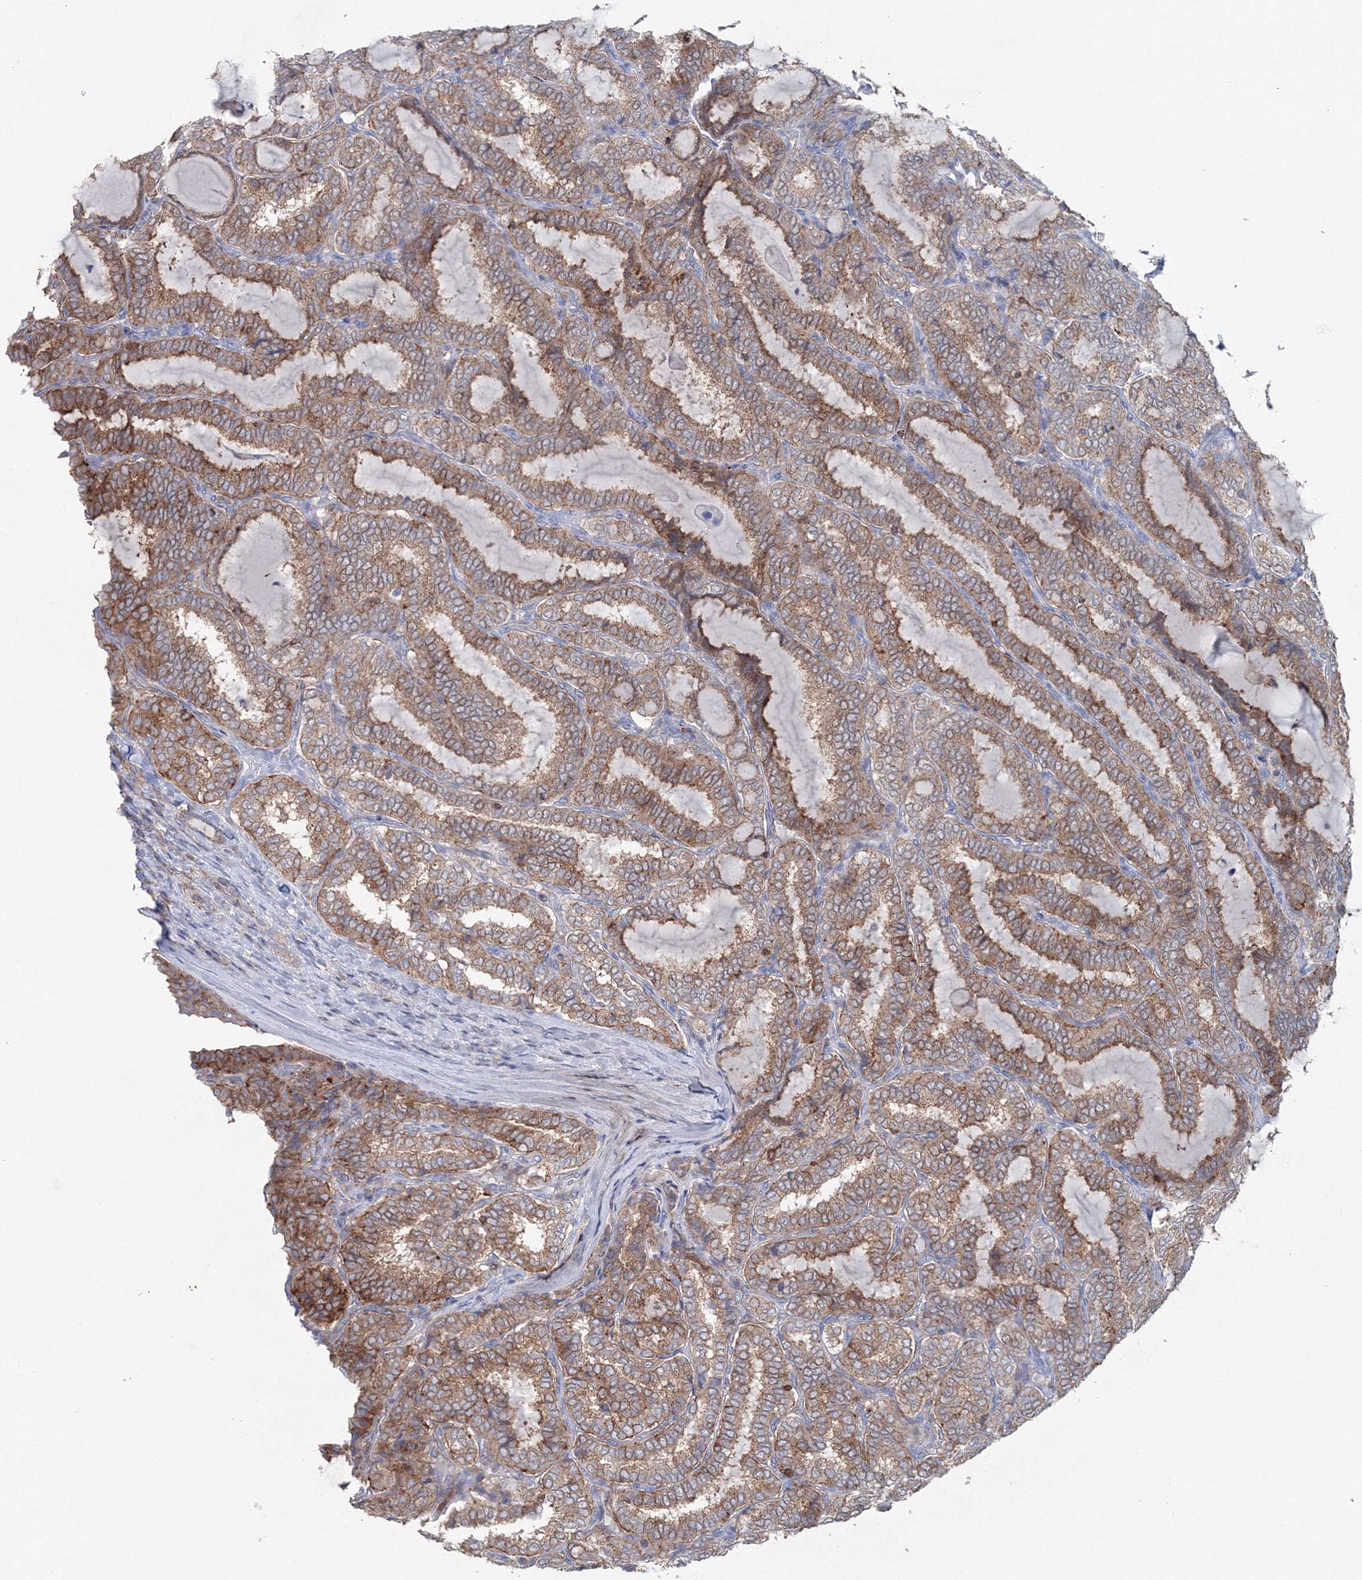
{"staining": {"intensity": "moderate", "quantity": ">75%", "location": "cytoplasmic/membranous"}, "tissue": "thyroid cancer", "cell_type": "Tumor cells", "image_type": "cancer", "snomed": [{"axis": "morphology", "description": "Normal tissue, NOS"}, {"axis": "morphology", "description": "Papillary adenocarcinoma, NOS"}, {"axis": "topography", "description": "Thyroid gland"}], "caption": "Immunohistochemical staining of human papillary adenocarcinoma (thyroid) demonstrates medium levels of moderate cytoplasmic/membranous protein positivity in approximately >75% of tumor cells. (DAB (3,3'-diaminobenzidine) = brown stain, brightfield microscopy at high magnification).", "gene": "GGA2", "patient": {"sex": "female", "age": 30}}